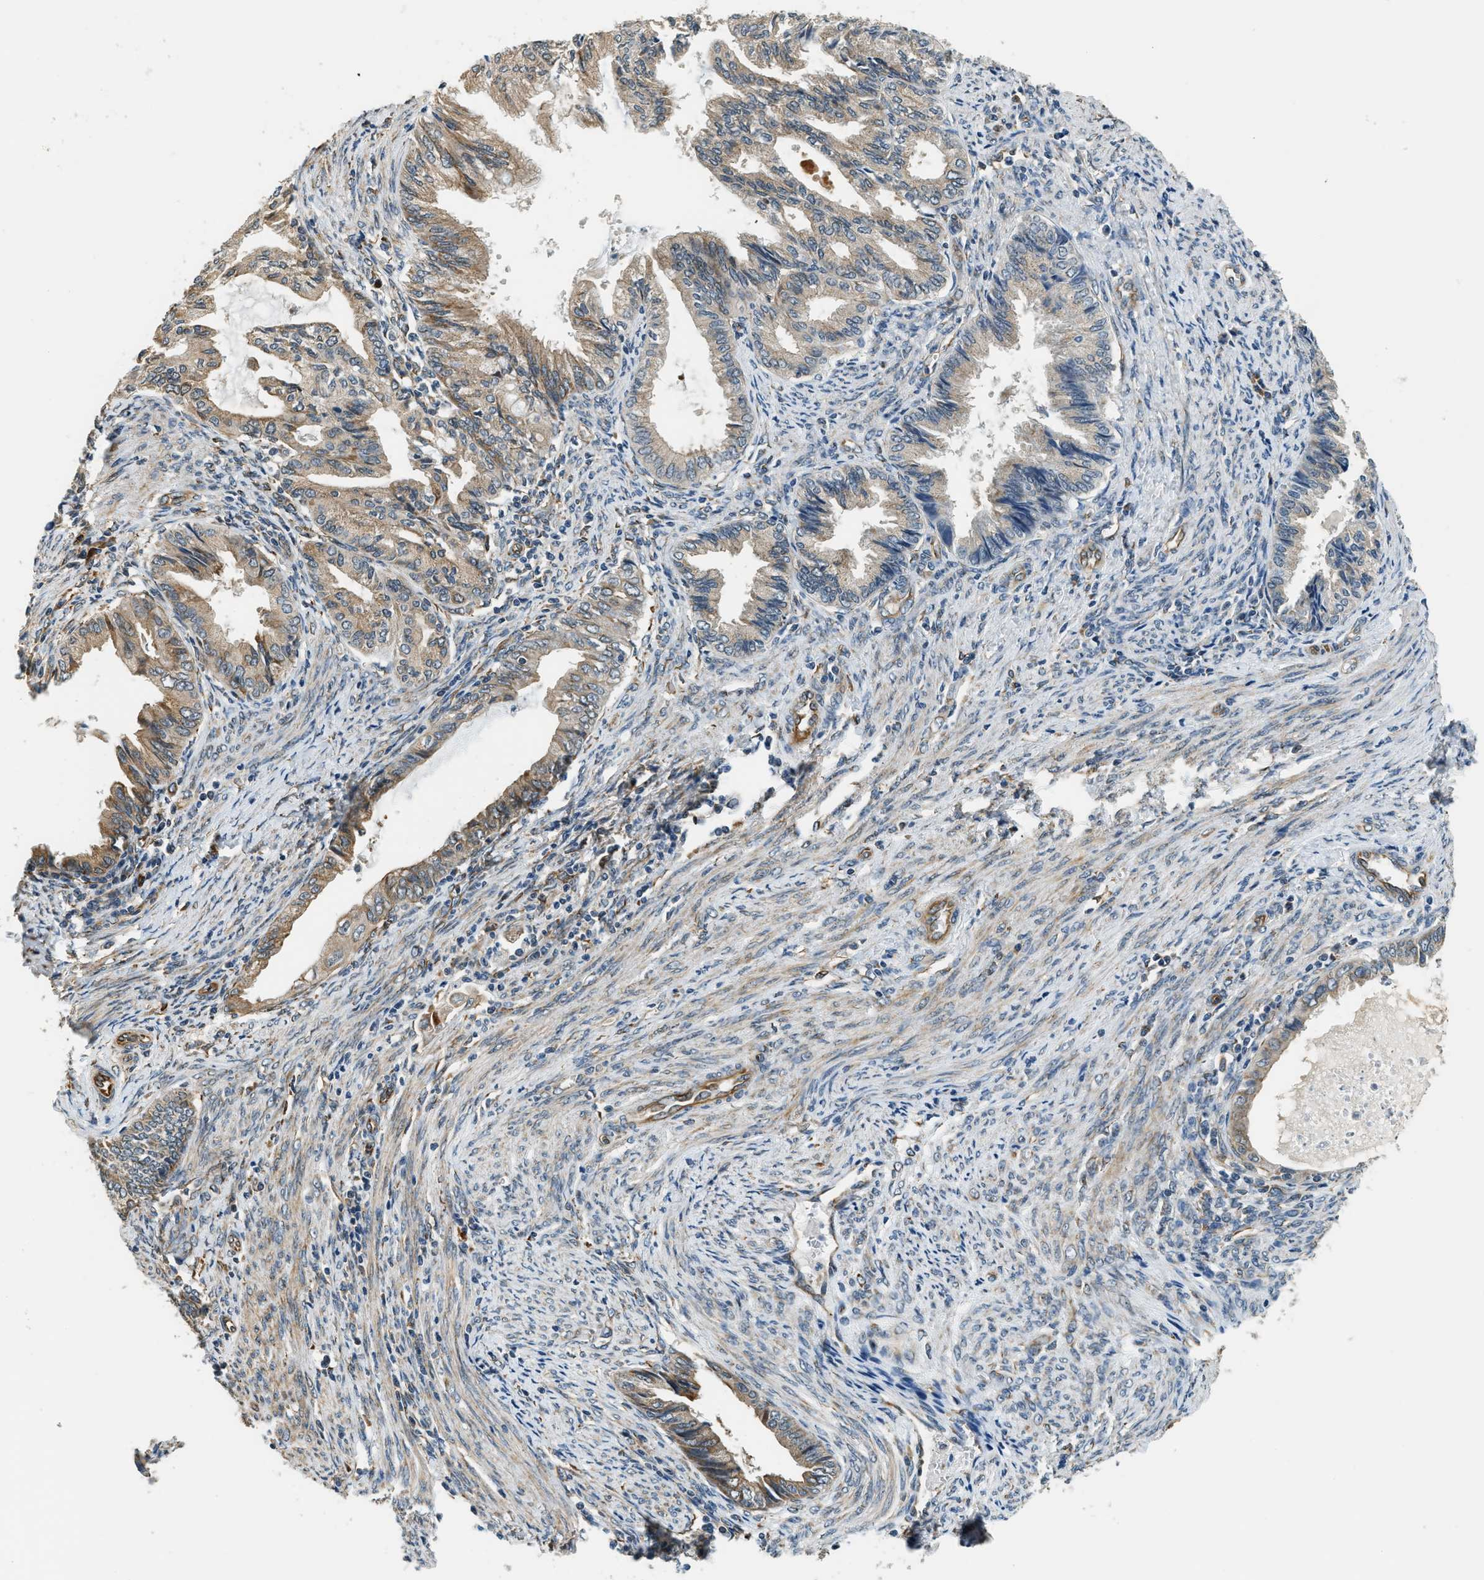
{"staining": {"intensity": "moderate", "quantity": "25%-75%", "location": "cytoplasmic/membranous"}, "tissue": "endometrial cancer", "cell_type": "Tumor cells", "image_type": "cancer", "snomed": [{"axis": "morphology", "description": "Adenocarcinoma, NOS"}, {"axis": "topography", "description": "Endometrium"}], "caption": "Human endometrial adenocarcinoma stained with a protein marker shows moderate staining in tumor cells.", "gene": "ALOX12", "patient": {"sex": "female", "age": 86}}